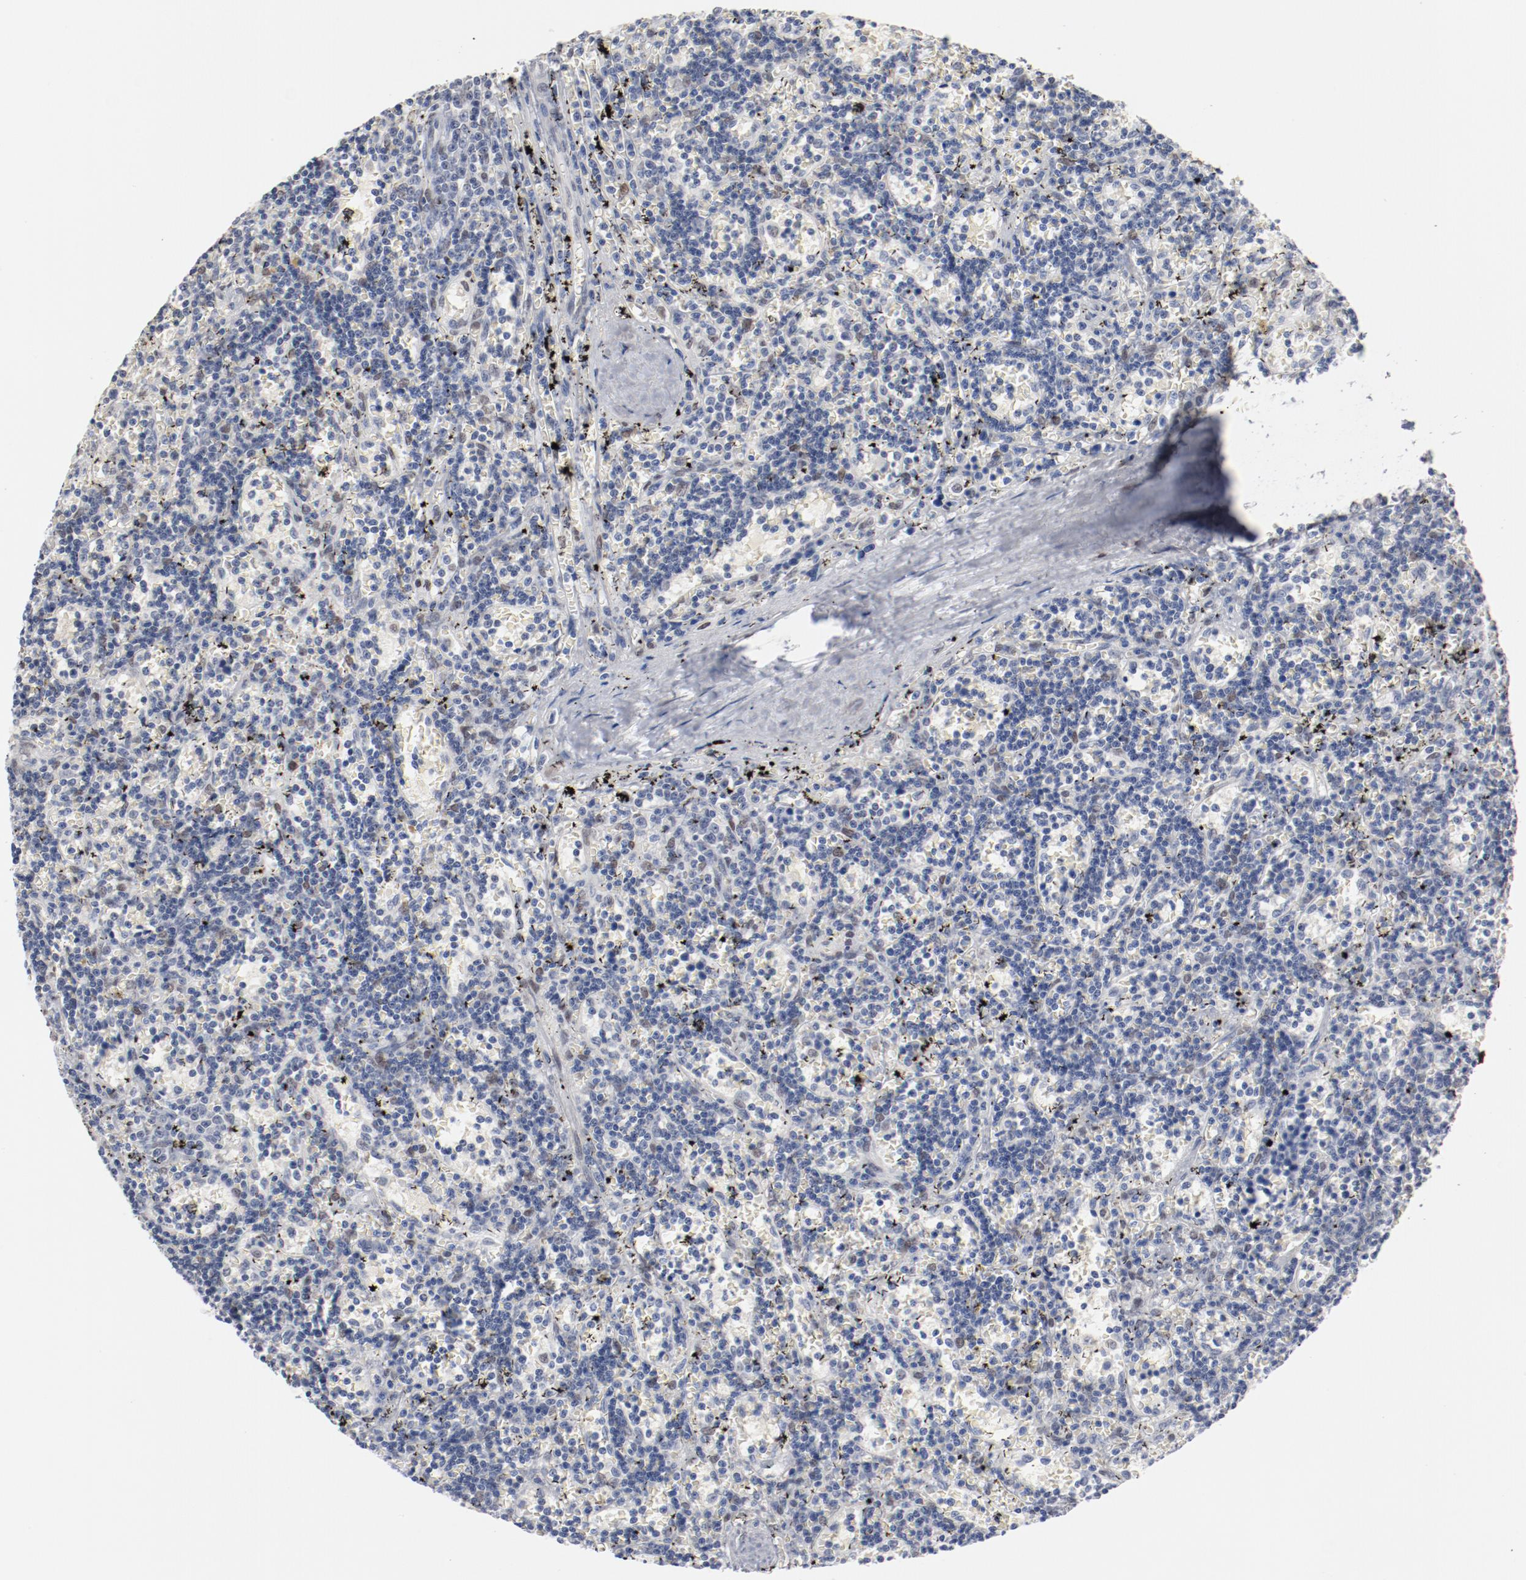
{"staining": {"intensity": "negative", "quantity": "none", "location": "none"}, "tissue": "lymphoma", "cell_type": "Tumor cells", "image_type": "cancer", "snomed": [{"axis": "morphology", "description": "Malignant lymphoma, non-Hodgkin's type, Low grade"}, {"axis": "topography", "description": "Spleen"}], "caption": "High power microscopy image of an immunohistochemistry photomicrograph of lymphoma, revealing no significant staining in tumor cells.", "gene": "ZEB2", "patient": {"sex": "male", "age": 60}}